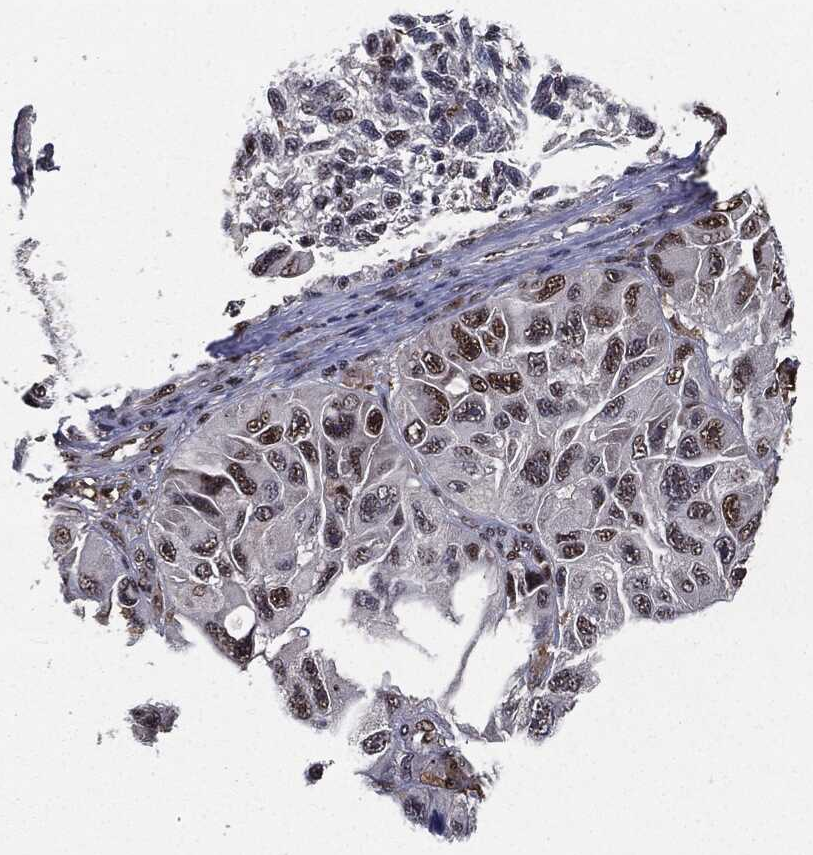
{"staining": {"intensity": "strong", "quantity": "<25%", "location": "nuclear"}, "tissue": "melanoma", "cell_type": "Tumor cells", "image_type": "cancer", "snomed": [{"axis": "morphology", "description": "Malignant melanoma, NOS"}, {"axis": "topography", "description": "Skin"}], "caption": "A photomicrograph of melanoma stained for a protein shows strong nuclear brown staining in tumor cells. (Stains: DAB in brown, nuclei in blue, Microscopy: brightfield microscopy at high magnification).", "gene": "JUN", "patient": {"sex": "female", "age": 73}}